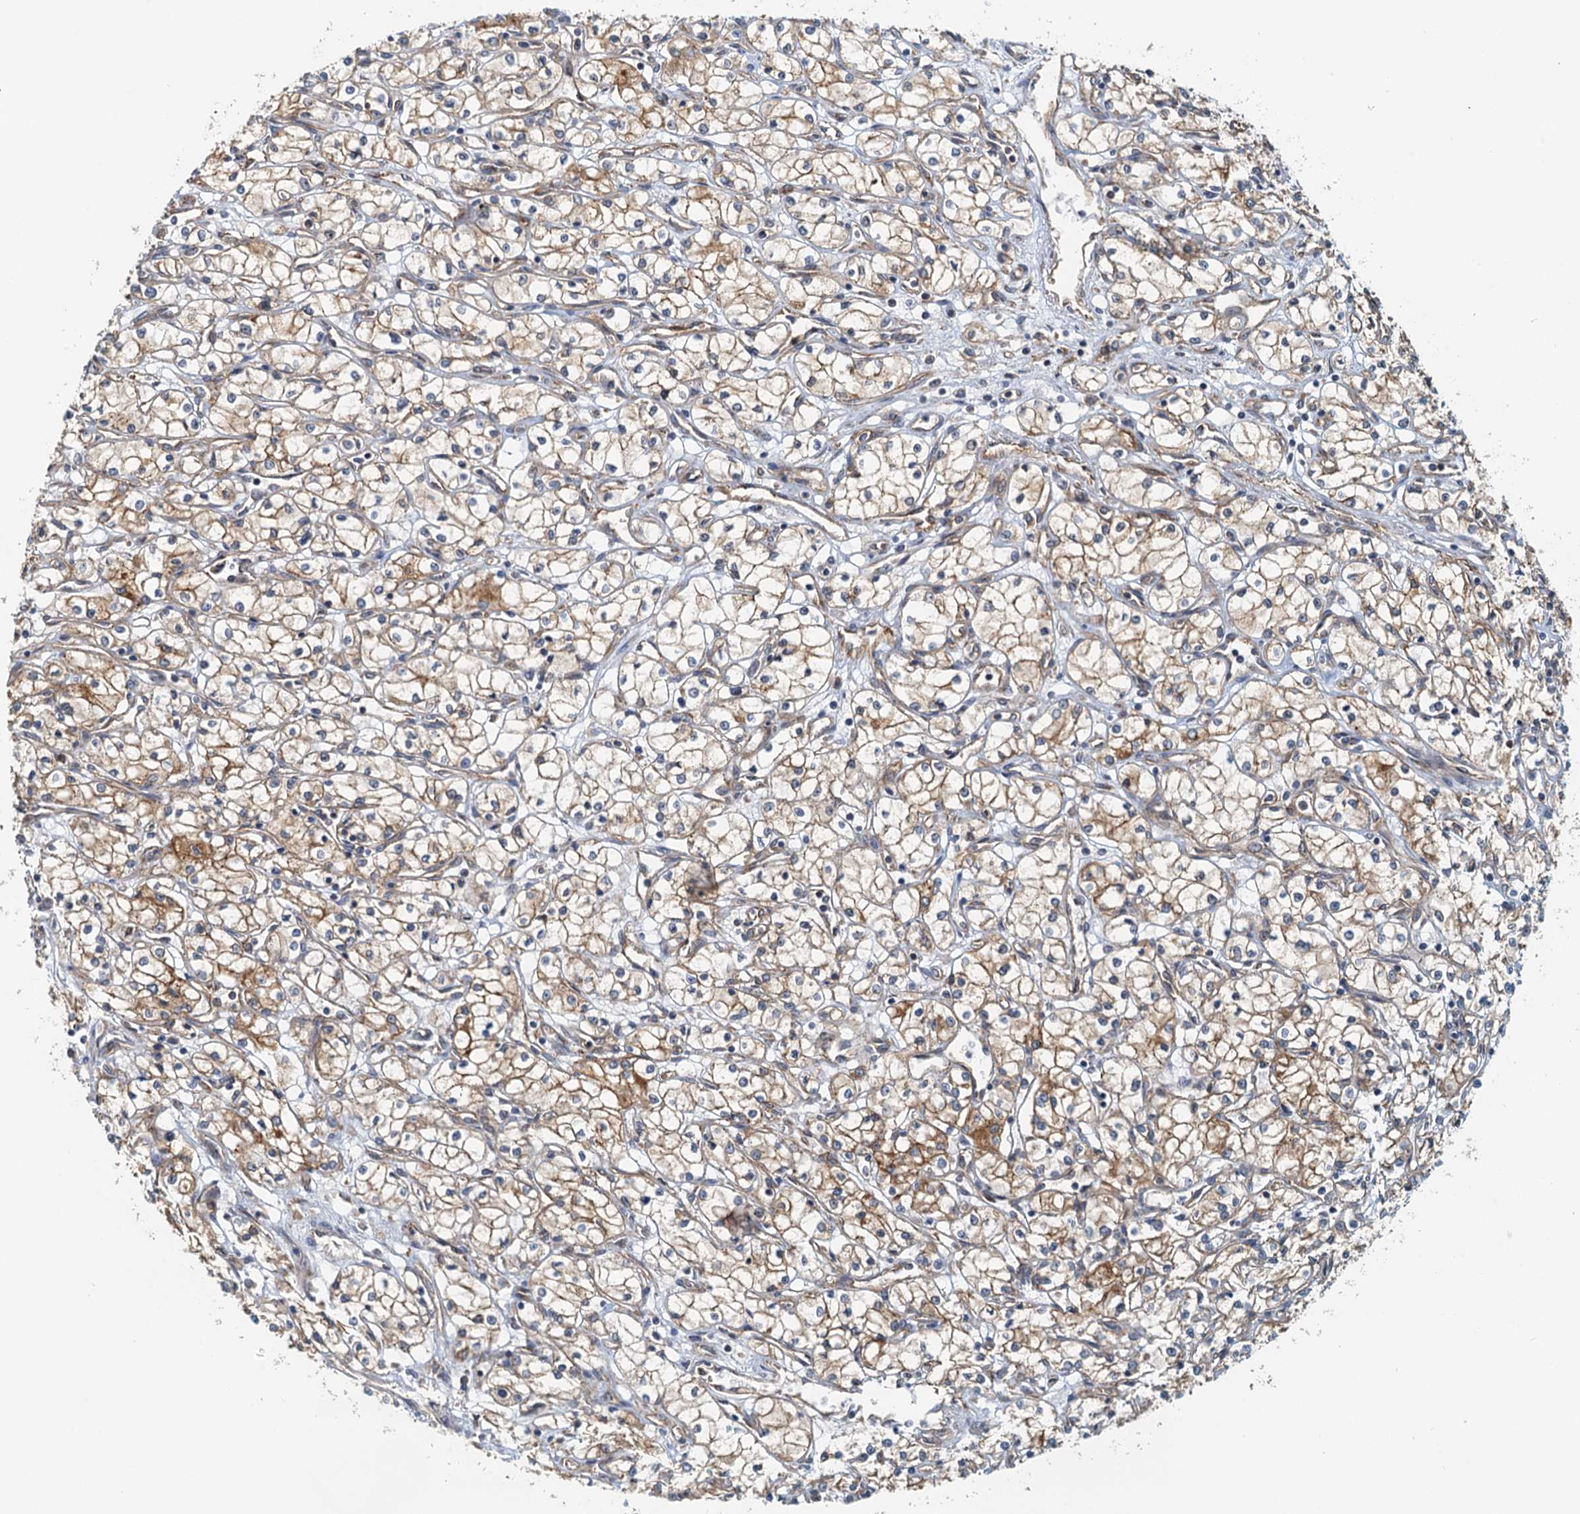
{"staining": {"intensity": "moderate", "quantity": "25%-75%", "location": "cytoplasmic/membranous"}, "tissue": "renal cancer", "cell_type": "Tumor cells", "image_type": "cancer", "snomed": [{"axis": "morphology", "description": "Adenocarcinoma, NOS"}, {"axis": "topography", "description": "Kidney"}], "caption": "Protein analysis of renal cancer (adenocarcinoma) tissue shows moderate cytoplasmic/membranous staining in approximately 25%-75% of tumor cells.", "gene": "NIPAL3", "patient": {"sex": "male", "age": 59}}